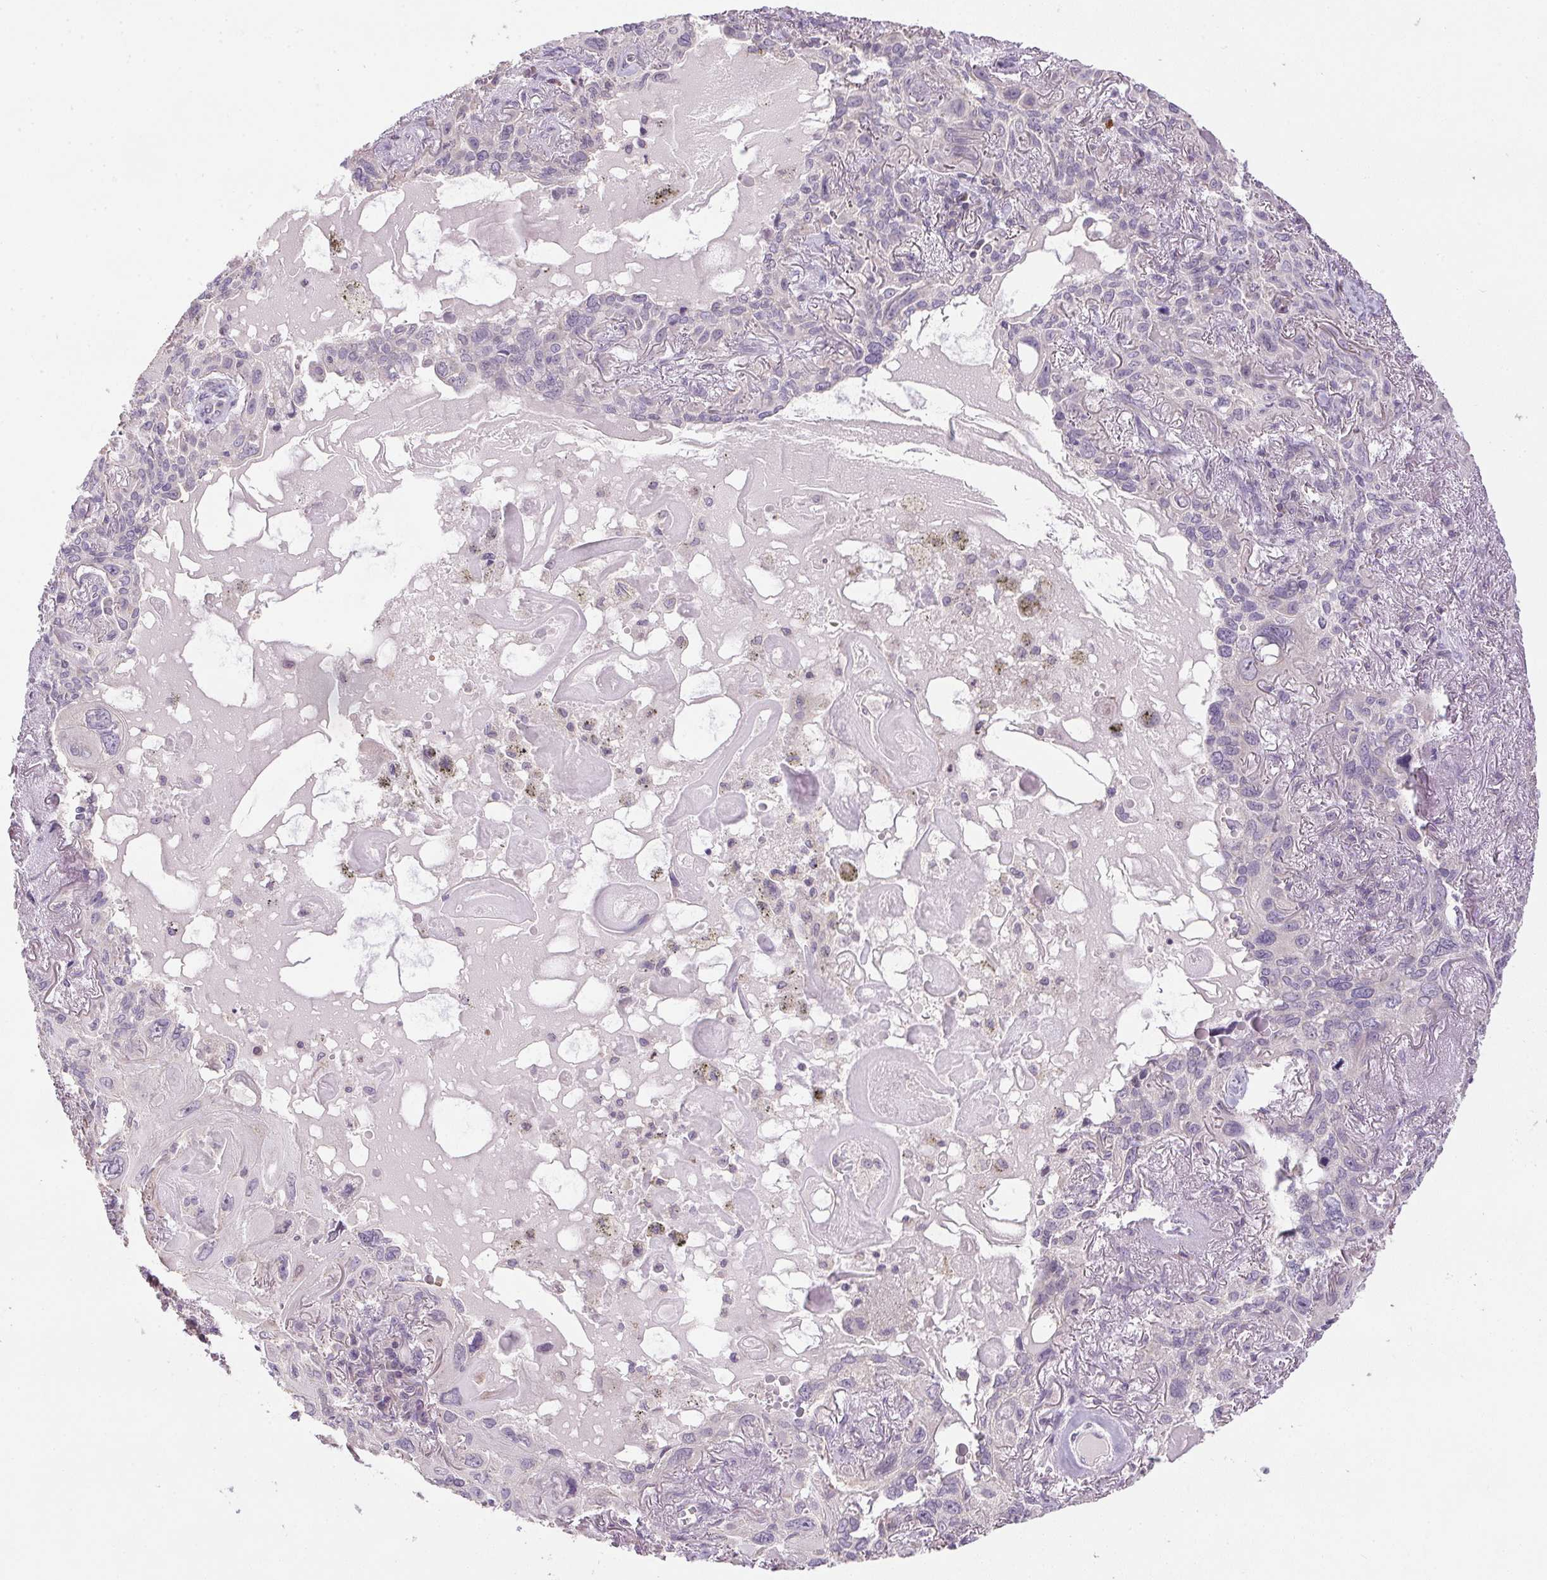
{"staining": {"intensity": "negative", "quantity": "none", "location": "none"}, "tissue": "lung cancer", "cell_type": "Tumor cells", "image_type": "cancer", "snomed": [{"axis": "morphology", "description": "Squamous cell carcinoma, NOS"}, {"axis": "topography", "description": "Lung"}], "caption": "Immunohistochemistry micrograph of neoplastic tissue: human lung squamous cell carcinoma stained with DAB displays no significant protein positivity in tumor cells. (IHC, brightfield microscopy, high magnification).", "gene": "SPACA9", "patient": {"sex": "male", "age": 79}}